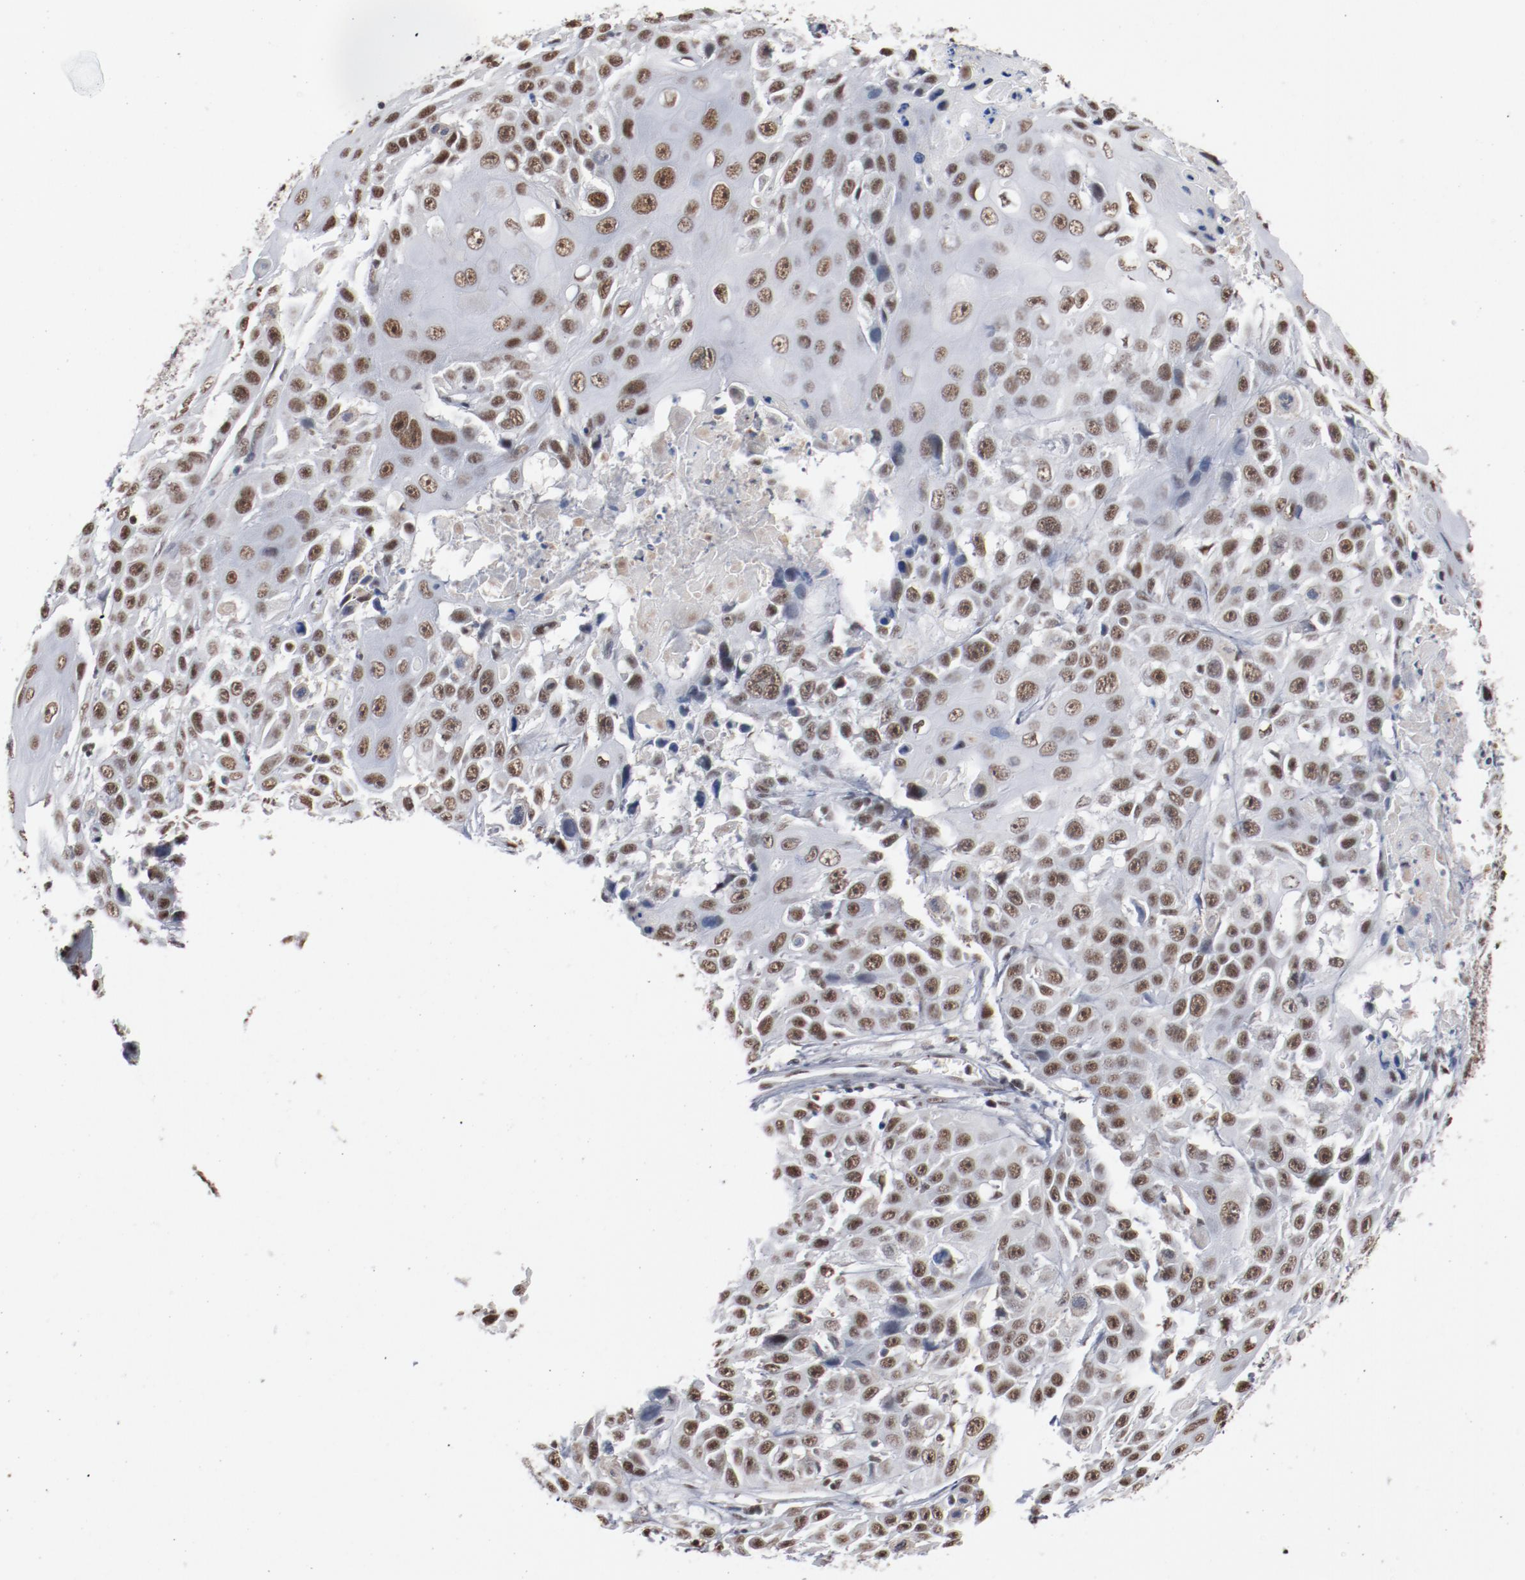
{"staining": {"intensity": "moderate", "quantity": ">75%", "location": "nuclear"}, "tissue": "cervical cancer", "cell_type": "Tumor cells", "image_type": "cancer", "snomed": [{"axis": "morphology", "description": "Squamous cell carcinoma, NOS"}, {"axis": "topography", "description": "Cervix"}], "caption": "Cervical cancer (squamous cell carcinoma) stained with a brown dye exhibits moderate nuclear positive expression in about >75% of tumor cells.", "gene": "BUB3", "patient": {"sex": "female", "age": 39}}